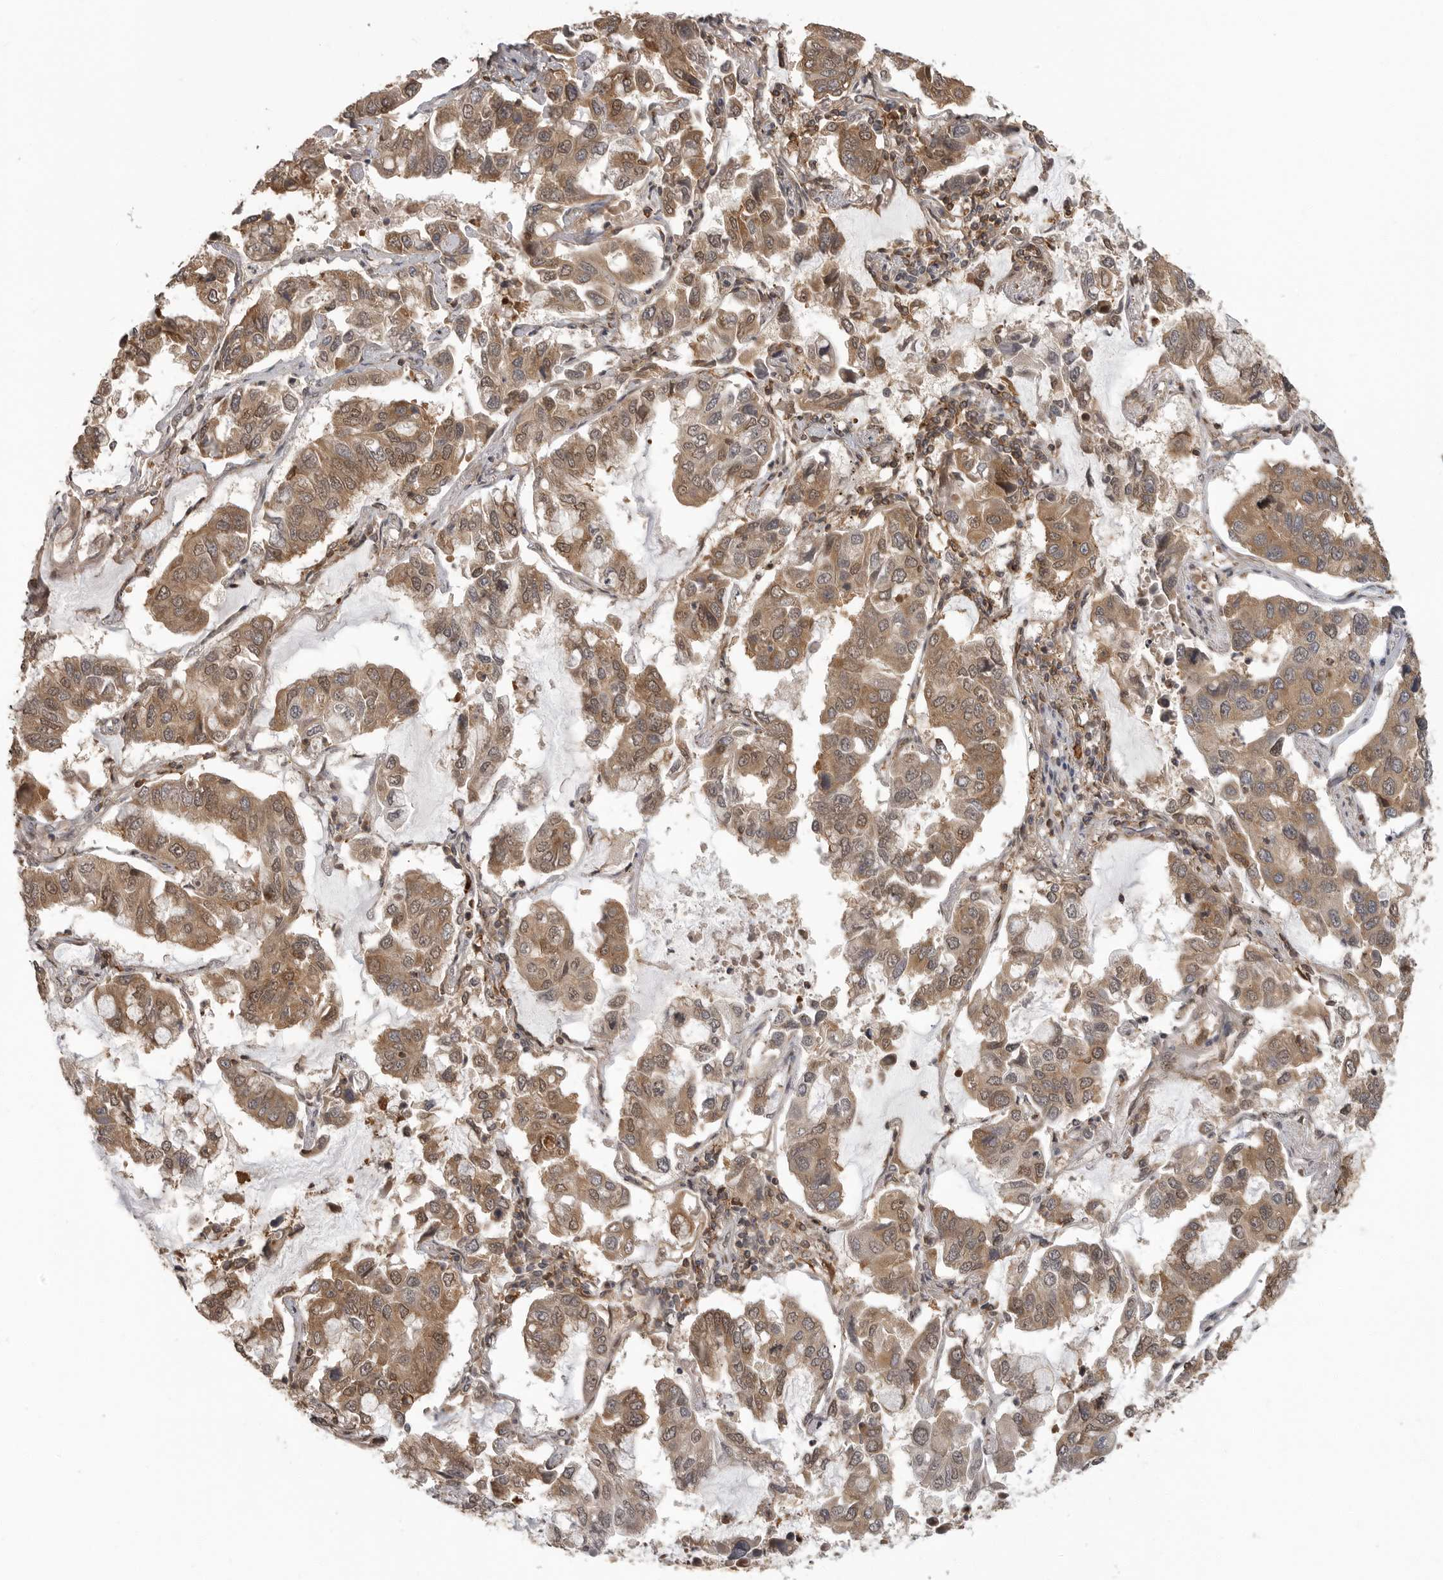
{"staining": {"intensity": "moderate", "quantity": ">75%", "location": "cytoplasmic/membranous,nuclear"}, "tissue": "lung cancer", "cell_type": "Tumor cells", "image_type": "cancer", "snomed": [{"axis": "morphology", "description": "Adenocarcinoma, NOS"}, {"axis": "topography", "description": "Lung"}], "caption": "This image exhibits IHC staining of human lung adenocarcinoma, with medium moderate cytoplasmic/membranous and nuclear positivity in approximately >75% of tumor cells.", "gene": "ERN1", "patient": {"sex": "male", "age": 64}}